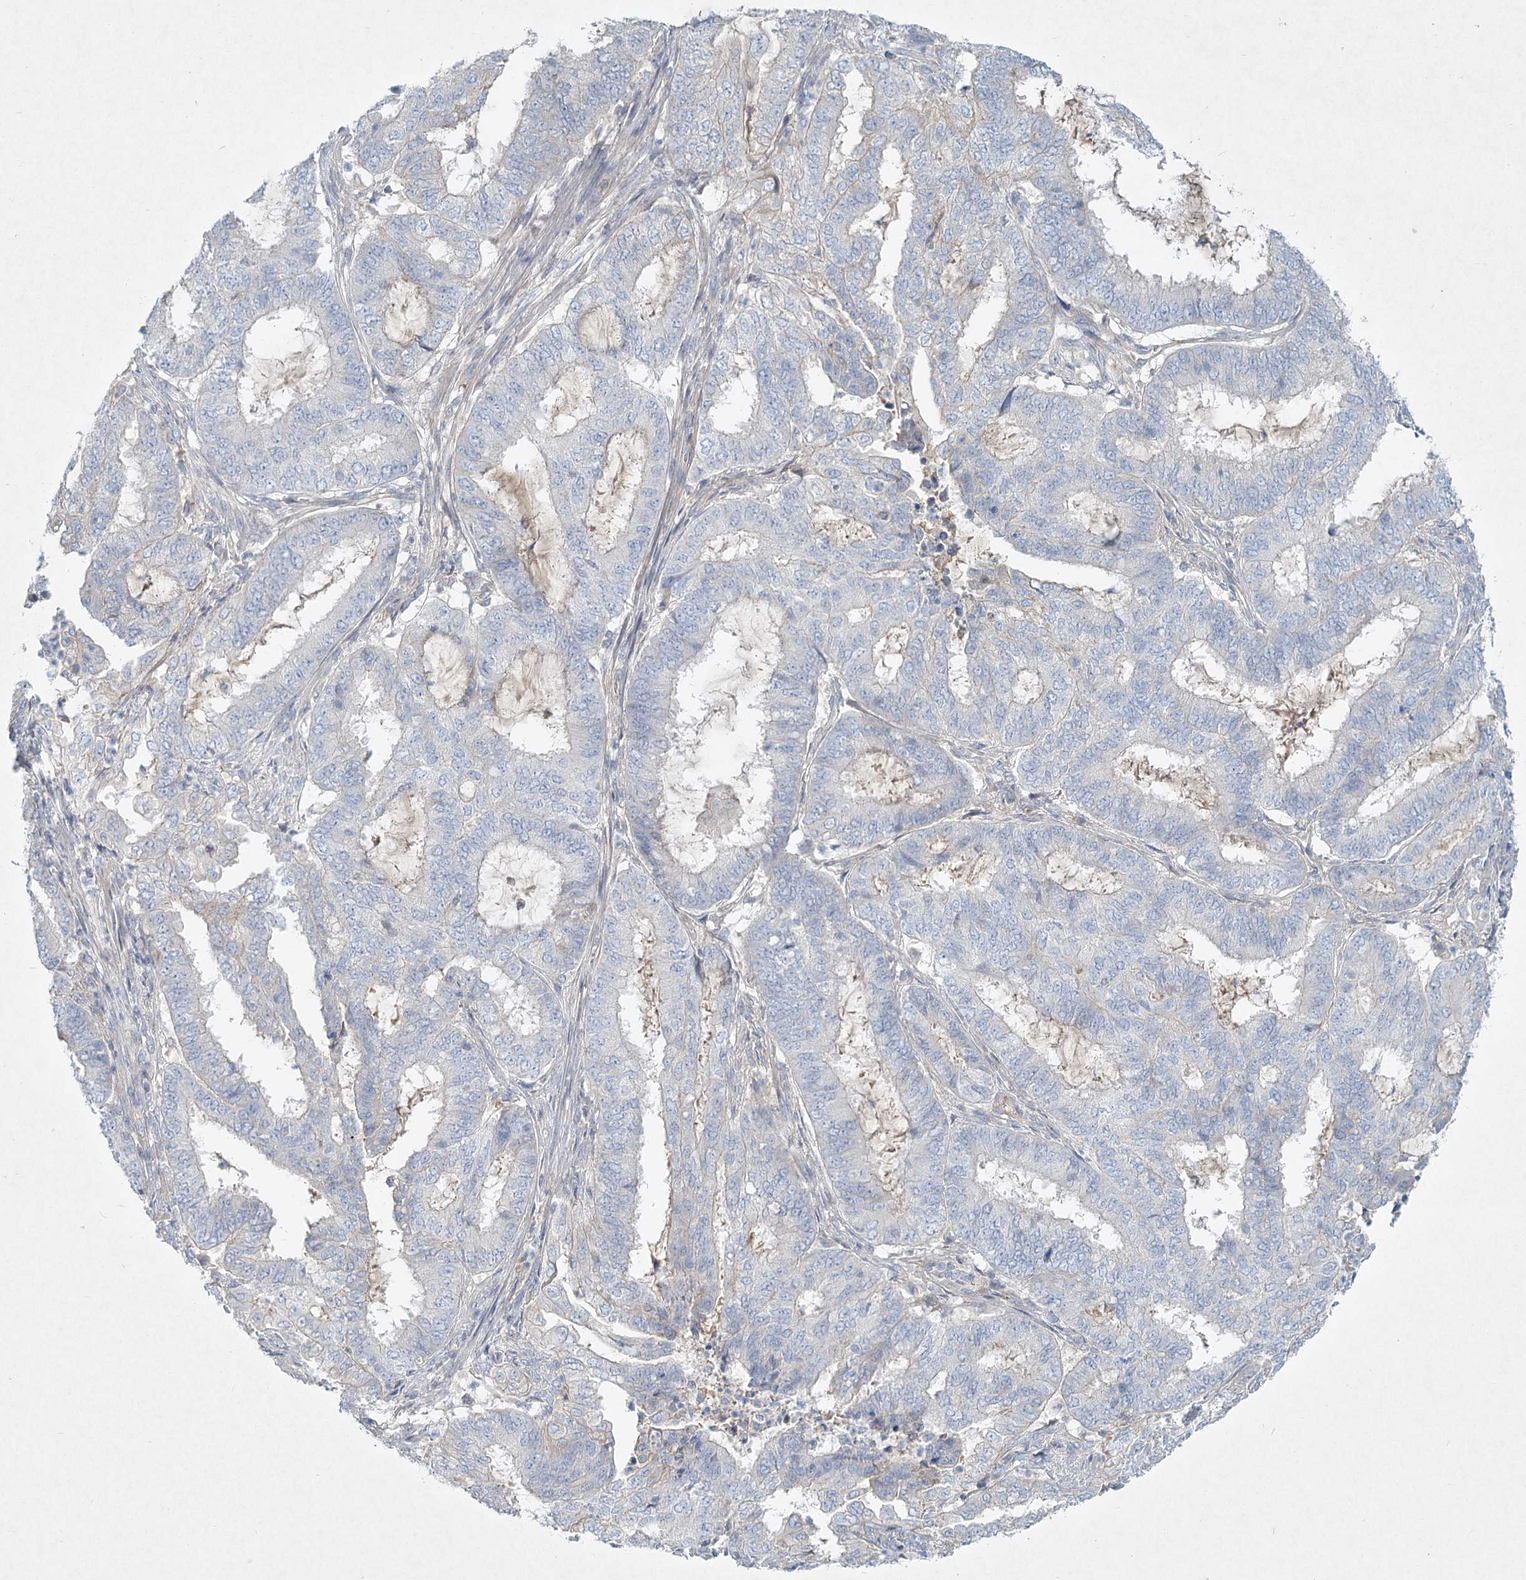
{"staining": {"intensity": "negative", "quantity": "none", "location": "none"}, "tissue": "endometrial cancer", "cell_type": "Tumor cells", "image_type": "cancer", "snomed": [{"axis": "morphology", "description": "Adenocarcinoma, NOS"}, {"axis": "topography", "description": "Endometrium"}], "caption": "Histopathology image shows no significant protein staining in tumor cells of endometrial cancer.", "gene": "DNMBP", "patient": {"sex": "female", "age": 51}}